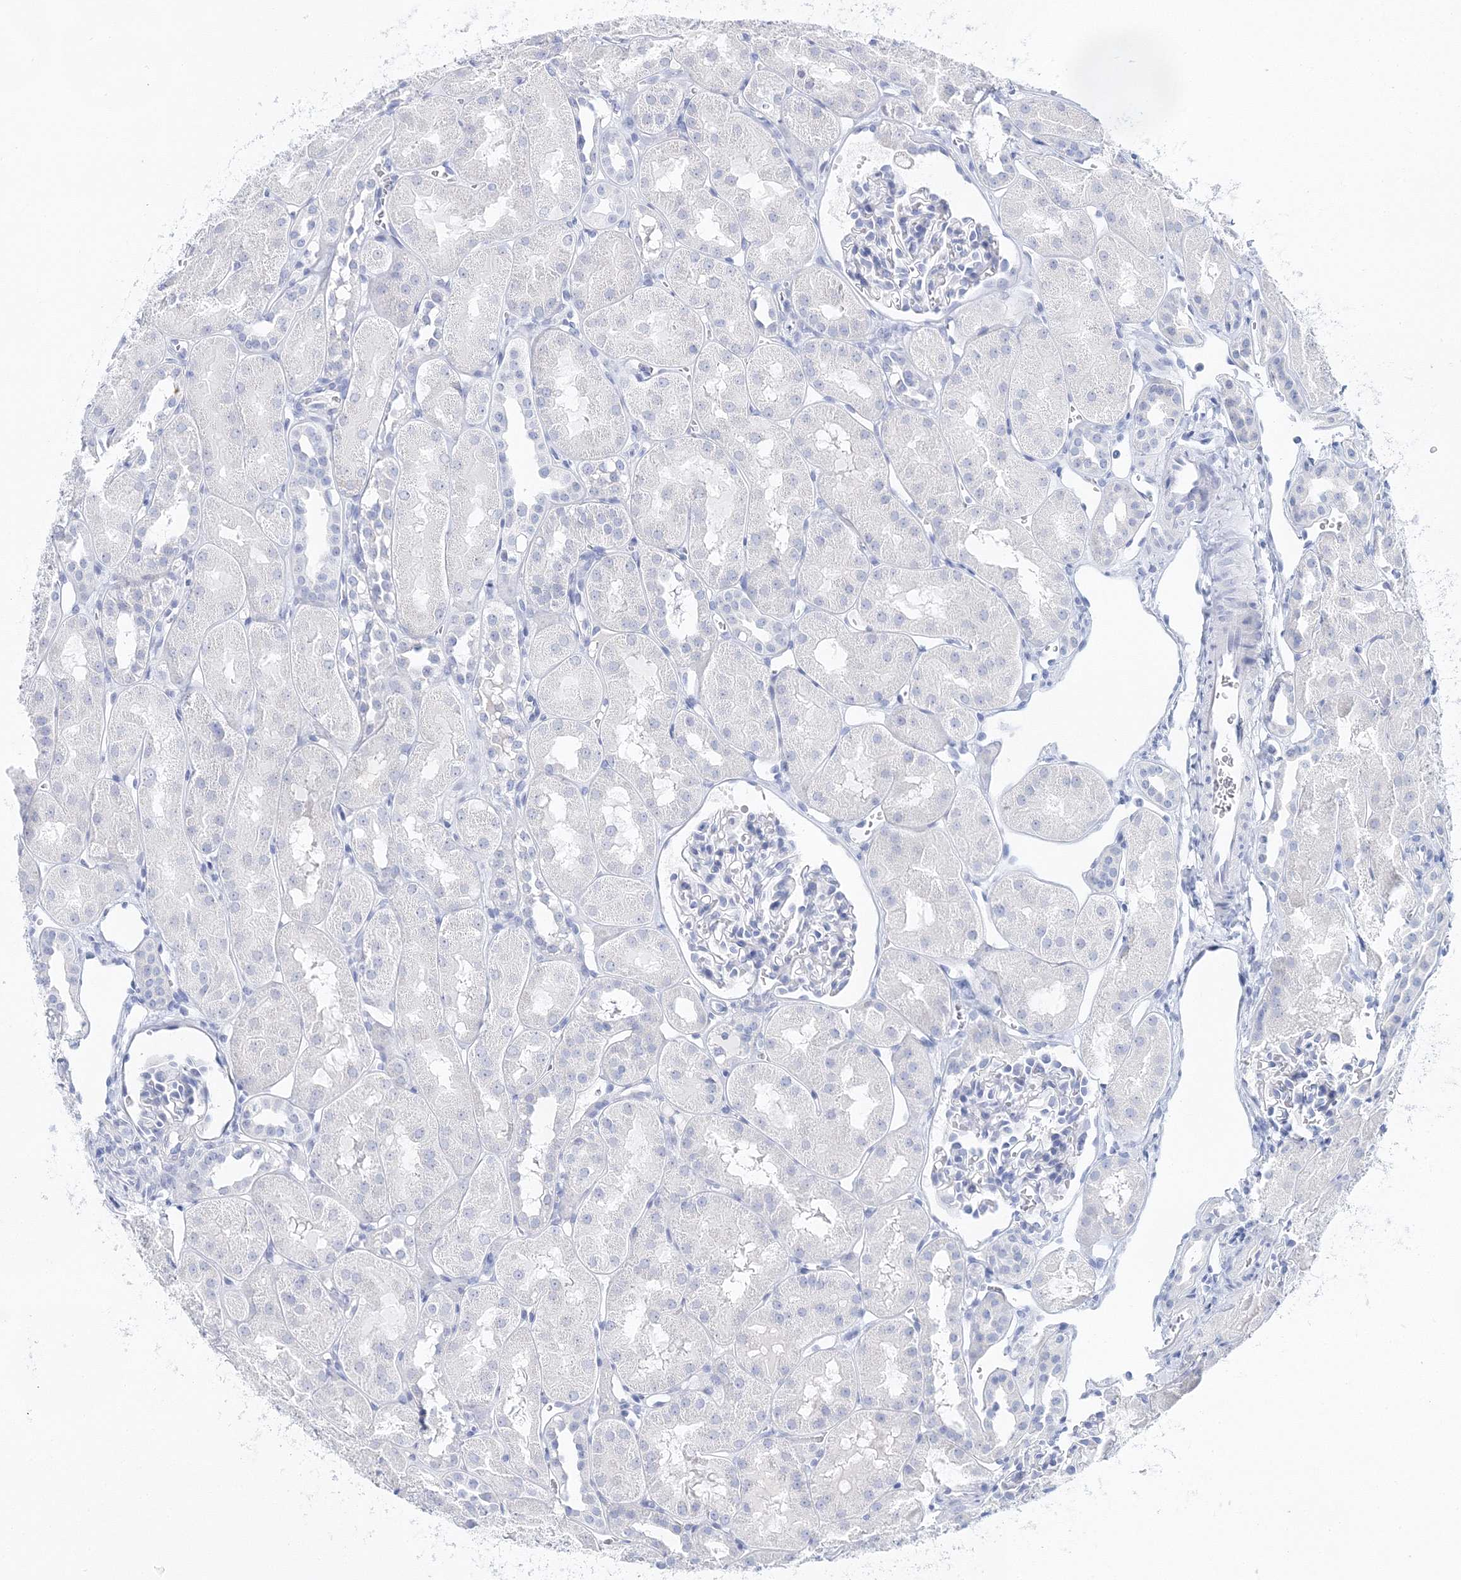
{"staining": {"intensity": "negative", "quantity": "none", "location": "none"}, "tissue": "kidney", "cell_type": "Cells in glomeruli", "image_type": "normal", "snomed": [{"axis": "morphology", "description": "Normal tissue, NOS"}, {"axis": "topography", "description": "Kidney"}, {"axis": "topography", "description": "Urinary bladder"}], "caption": "High magnification brightfield microscopy of normal kidney stained with DAB (brown) and counterstained with hematoxylin (blue): cells in glomeruli show no significant expression.", "gene": "MYOZ2", "patient": {"sex": "male", "age": 16}}